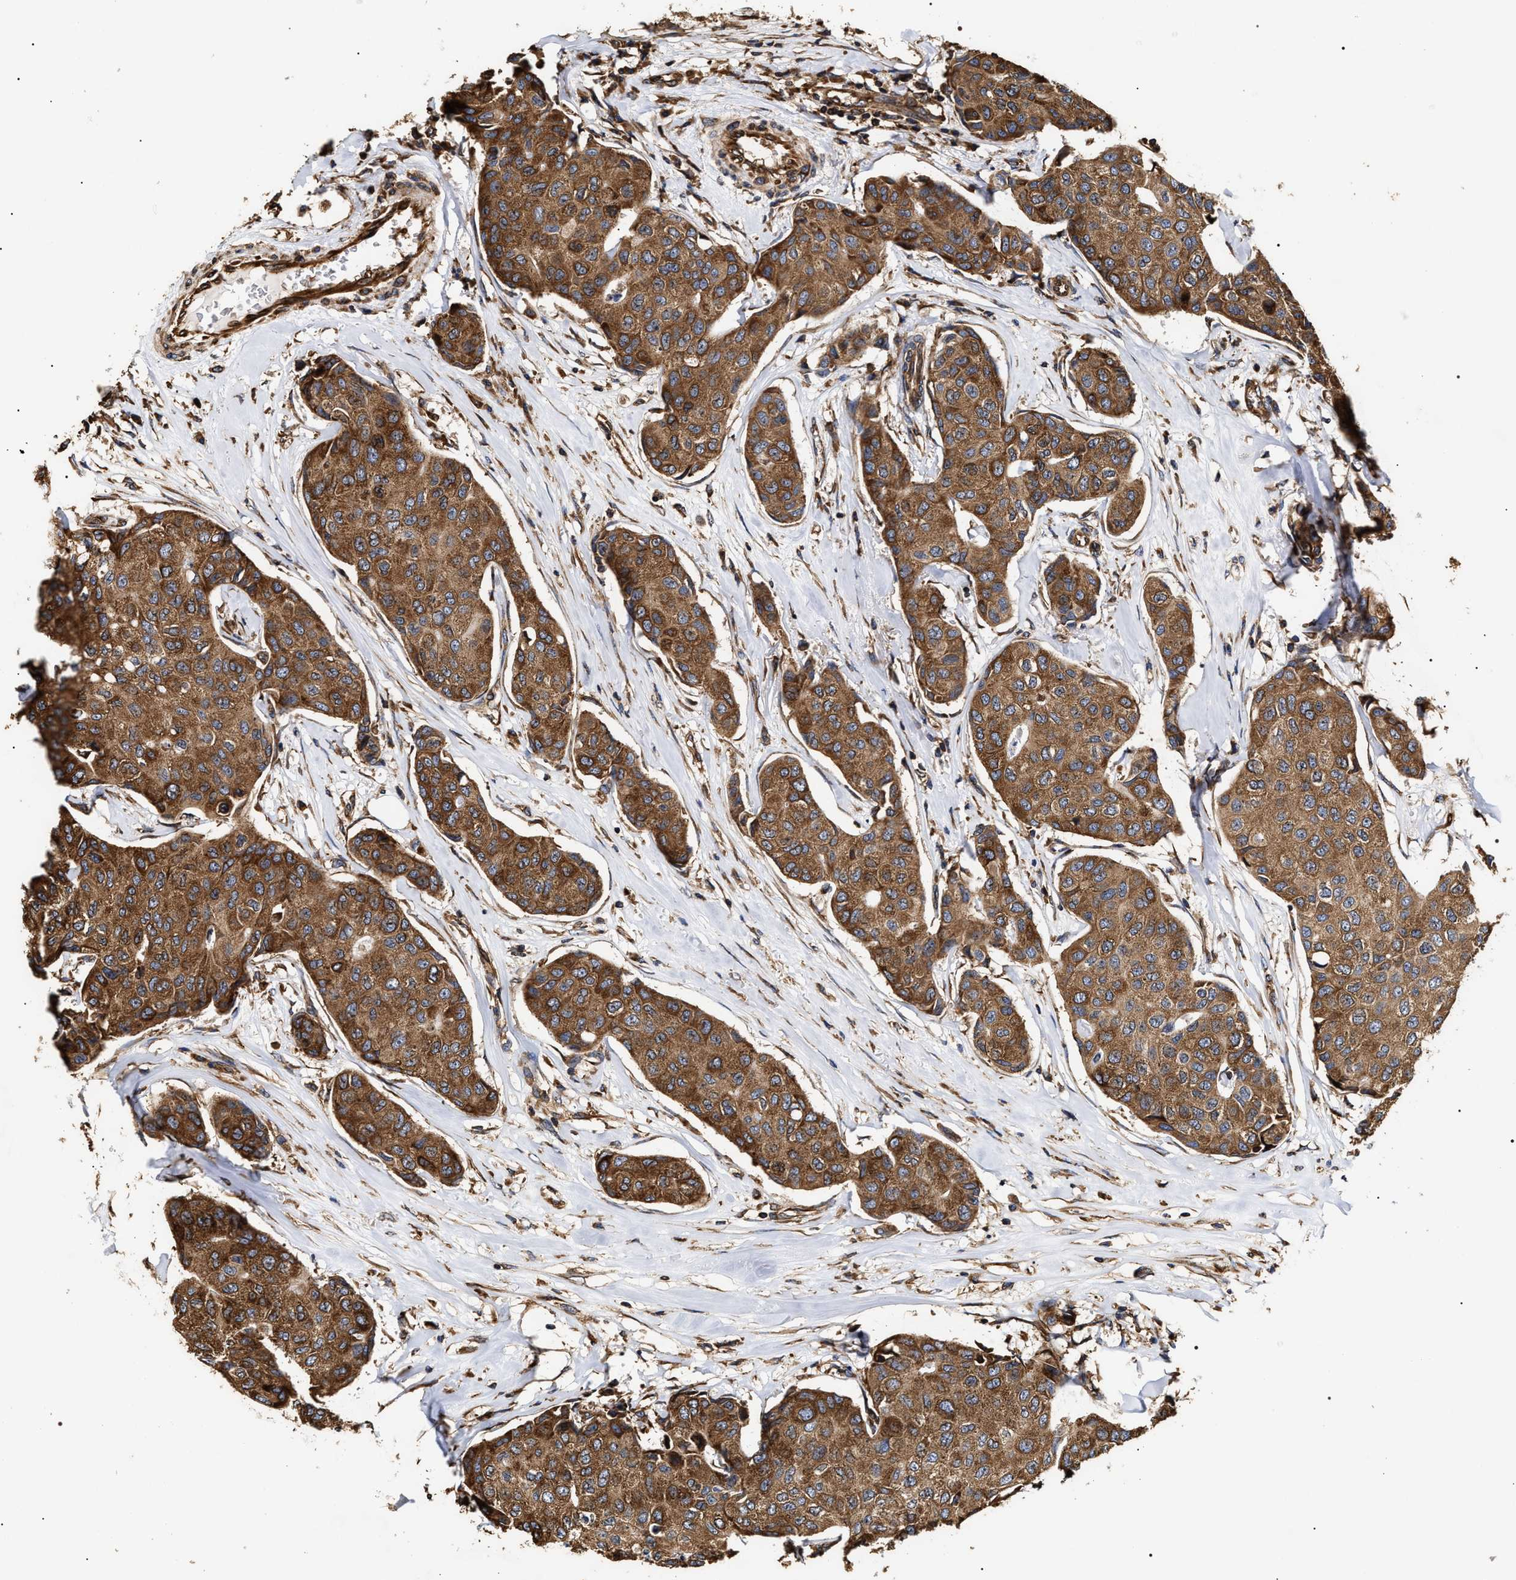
{"staining": {"intensity": "strong", "quantity": ">75%", "location": "cytoplasmic/membranous"}, "tissue": "breast cancer", "cell_type": "Tumor cells", "image_type": "cancer", "snomed": [{"axis": "morphology", "description": "Duct carcinoma"}, {"axis": "topography", "description": "Breast"}], "caption": "Immunohistochemical staining of human infiltrating ductal carcinoma (breast) displays high levels of strong cytoplasmic/membranous protein positivity in about >75% of tumor cells.", "gene": "SERBP1", "patient": {"sex": "female", "age": 80}}